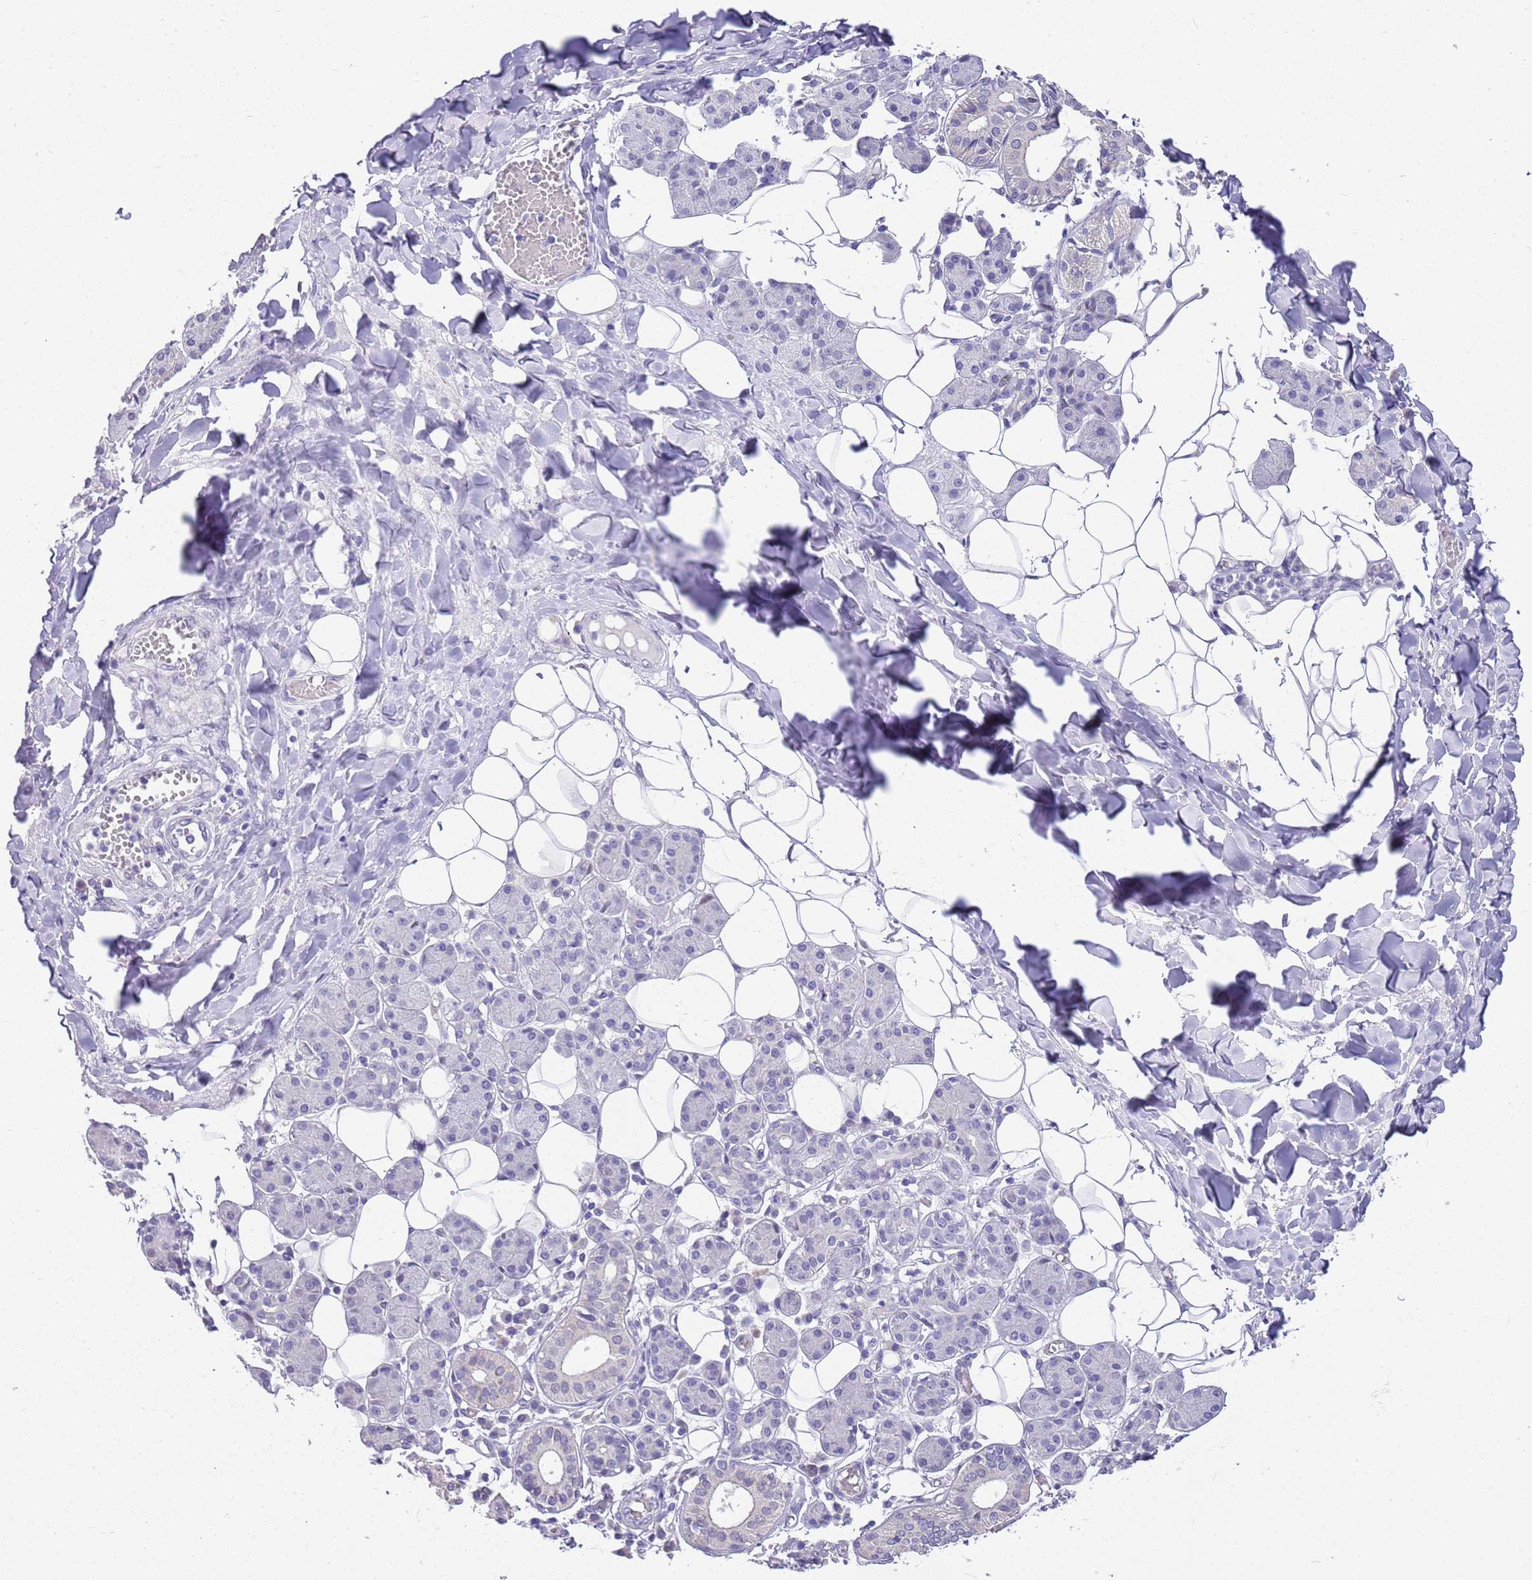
{"staining": {"intensity": "negative", "quantity": "none", "location": "none"}, "tissue": "salivary gland", "cell_type": "Glandular cells", "image_type": "normal", "snomed": [{"axis": "morphology", "description": "Normal tissue, NOS"}, {"axis": "topography", "description": "Salivary gland"}], "caption": "Immunohistochemistry (IHC) photomicrograph of normal salivary gland: salivary gland stained with DAB exhibits no significant protein positivity in glandular cells.", "gene": "BRMS1L", "patient": {"sex": "female", "age": 33}}